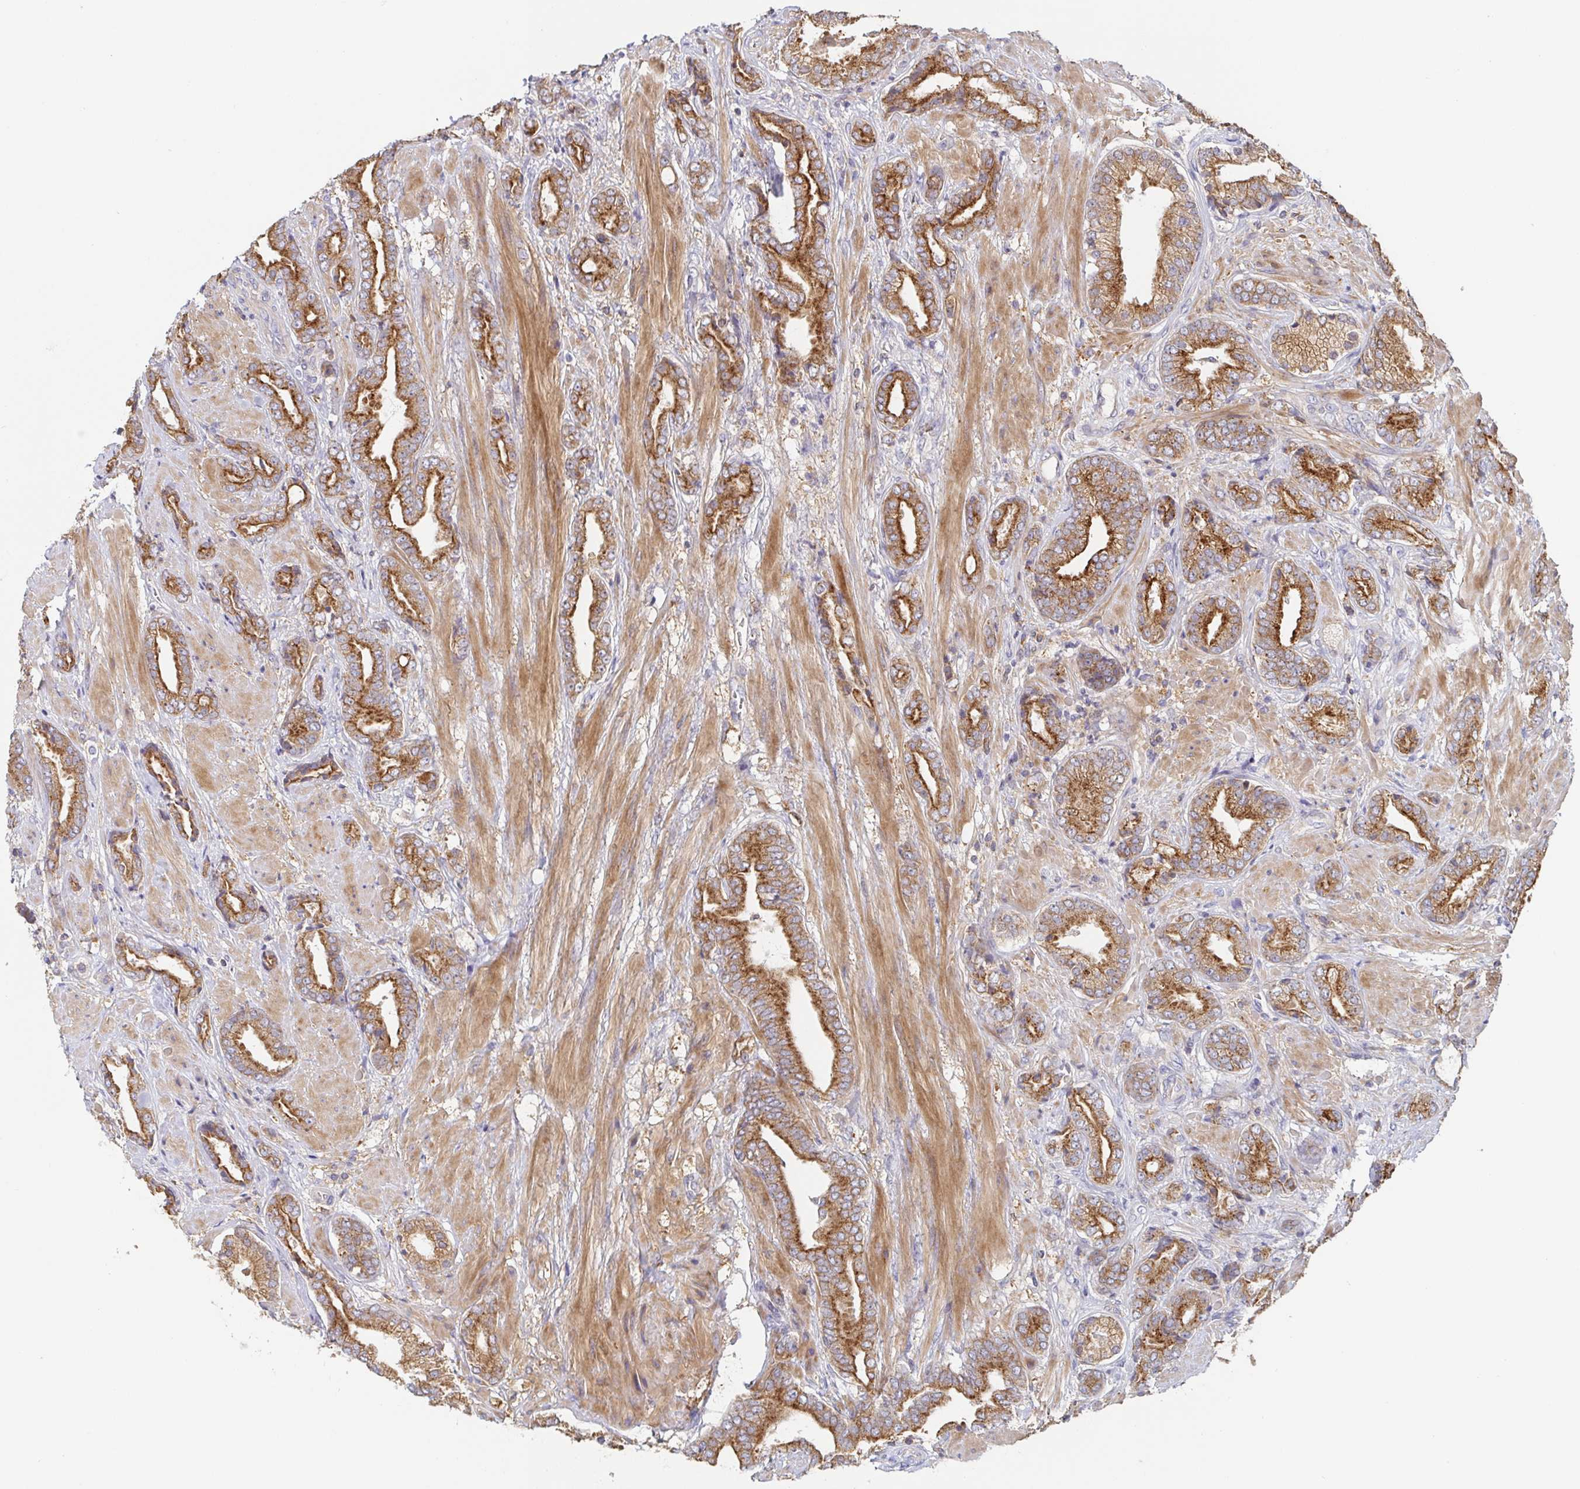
{"staining": {"intensity": "strong", "quantity": ">75%", "location": "cytoplasmic/membranous"}, "tissue": "prostate cancer", "cell_type": "Tumor cells", "image_type": "cancer", "snomed": [{"axis": "morphology", "description": "Adenocarcinoma, High grade"}, {"axis": "topography", "description": "Prostate"}], "caption": "Immunohistochemistry of human prostate cancer (adenocarcinoma (high-grade)) exhibits high levels of strong cytoplasmic/membranous staining in about >75% of tumor cells.", "gene": "TUFT1", "patient": {"sex": "male", "age": 56}}